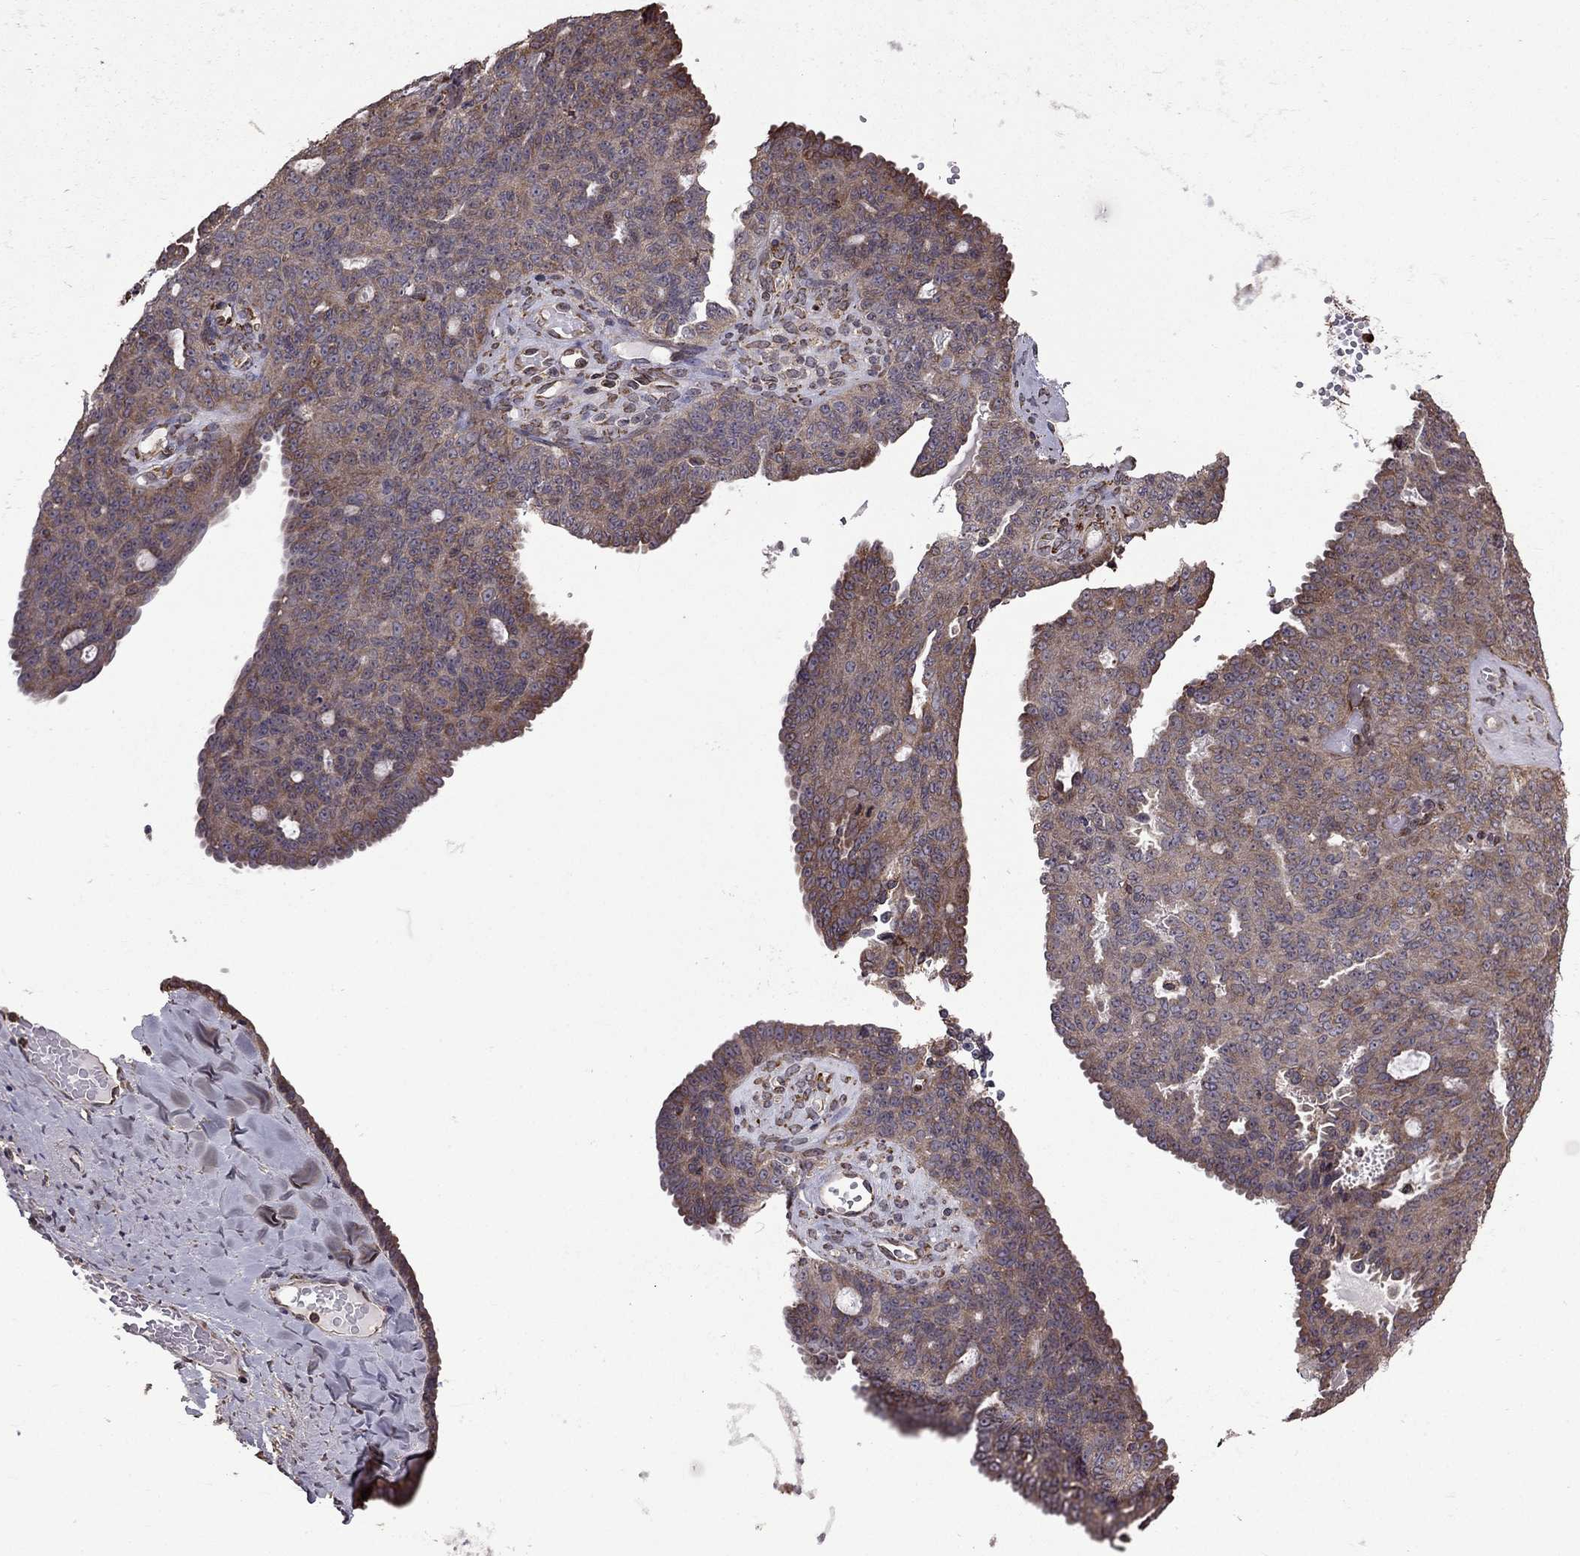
{"staining": {"intensity": "moderate", "quantity": ">75%", "location": "cytoplasmic/membranous"}, "tissue": "ovarian cancer", "cell_type": "Tumor cells", "image_type": "cancer", "snomed": [{"axis": "morphology", "description": "Cystadenocarcinoma, serous, NOS"}, {"axis": "topography", "description": "Ovary"}], "caption": "IHC staining of ovarian cancer (serous cystadenocarcinoma), which demonstrates medium levels of moderate cytoplasmic/membranous expression in about >75% of tumor cells indicating moderate cytoplasmic/membranous protein staining. The staining was performed using DAB (3,3'-diaminobenzidine) (brown) for protein detection and nuclei were counterstained in hematoxylin (blue).", "gene": "IKBIP", "patient": {"sex": "female", "age": 71}}